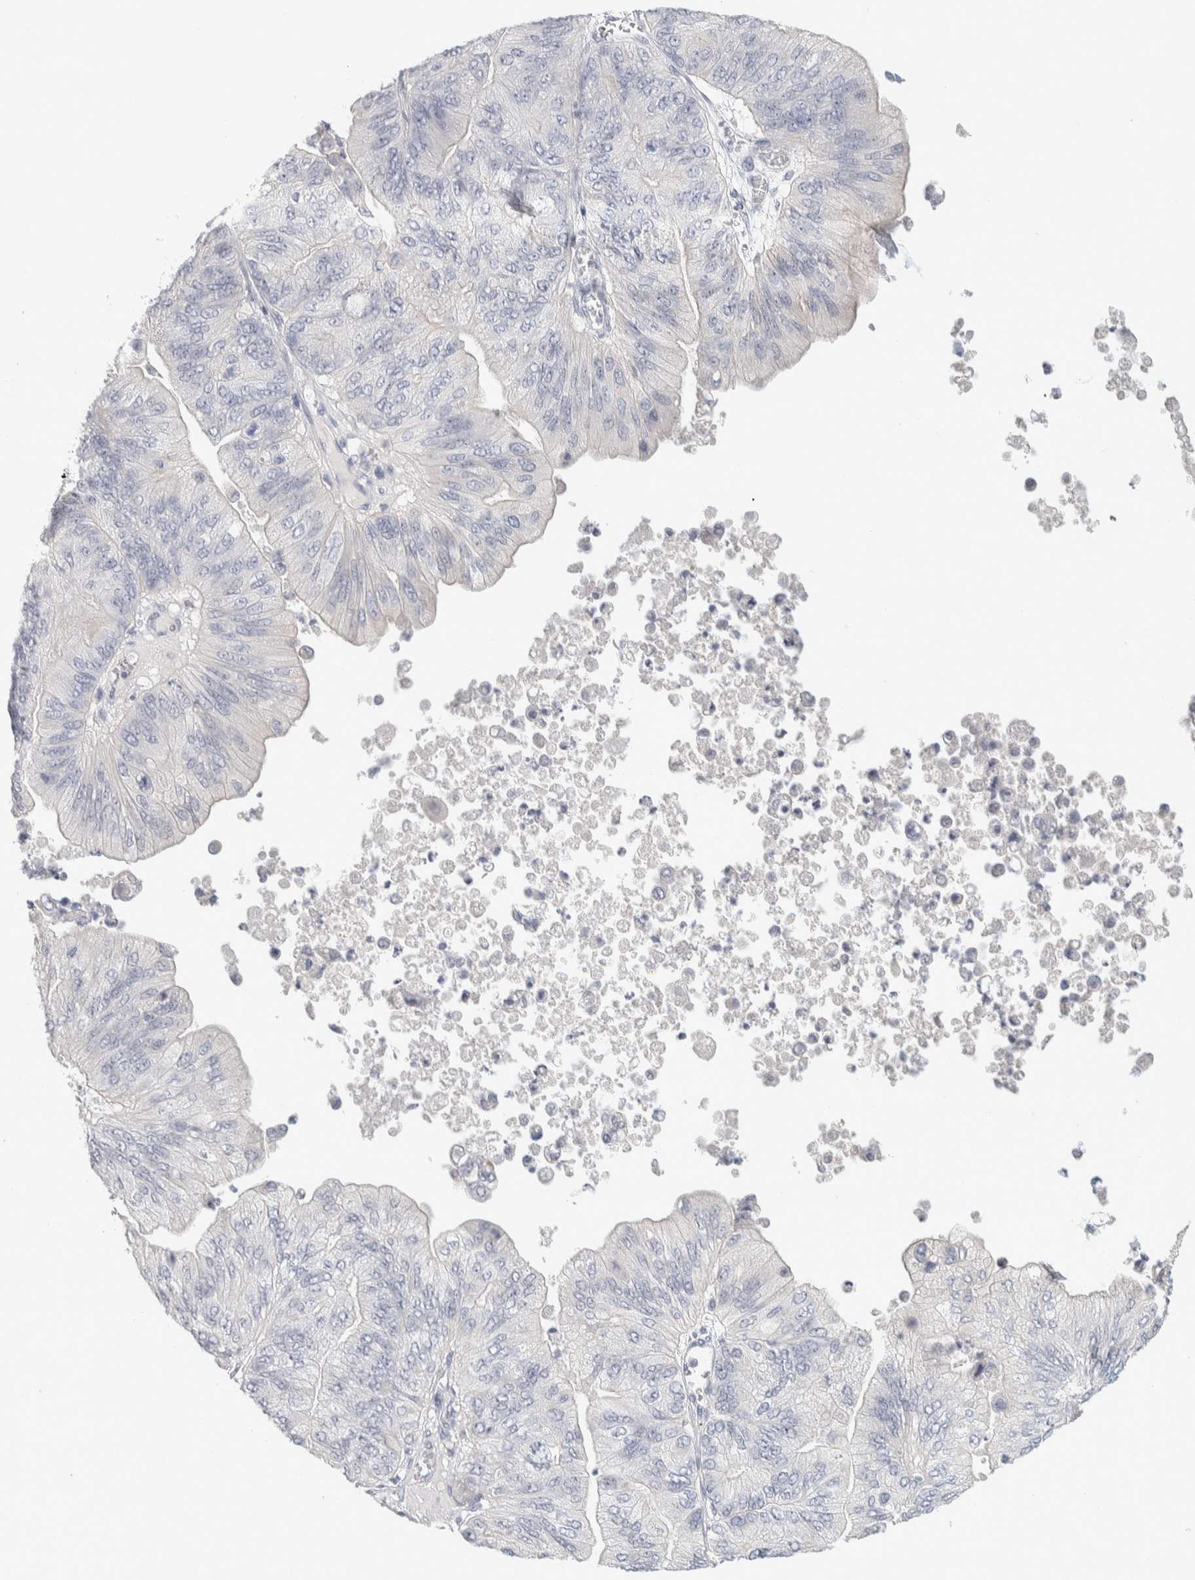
{"staining": {"intensity": "negative", "quantity": "none", "location": "none"}, "tissue": "ovarian cancer", "cell_type": "Tumor cells", "image_type": "cancer", "snomed": [{"axis": "morphology", "description": "Cystadenocarcinoma, mucinous, NOS"}, {"axis": "topography", "description": "Ovary"}], "caption": "This photomicrograph is of ovarian mucinous cystadenocarcinoma stained with immunohistochemistry to label a protein in brown with the nuclei are counter-stained blue. There is no positivity in tumor cells.", "gene": "DCXR", "patient": {"sex": "female", "age": 61}}